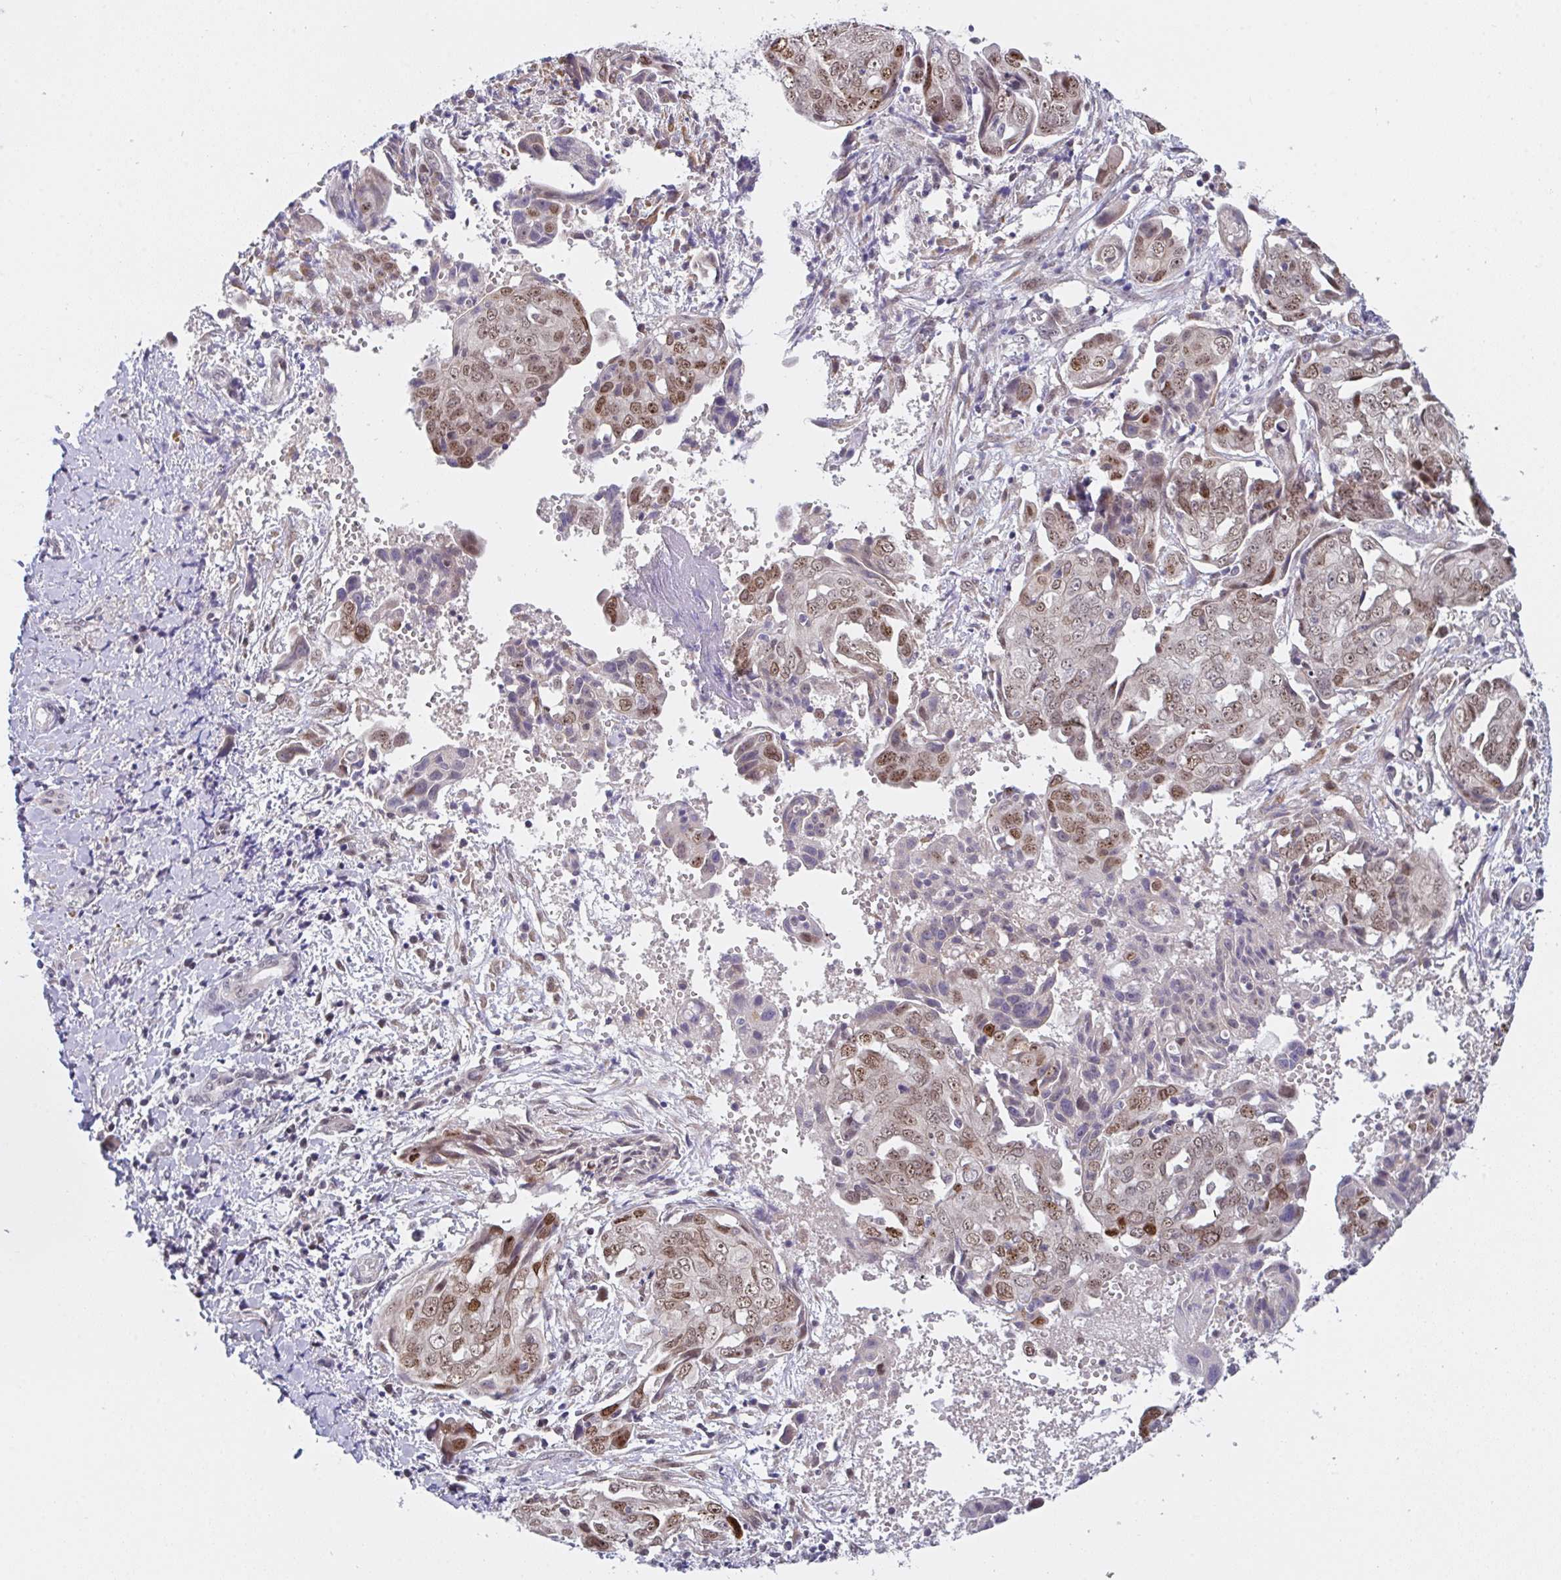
{"staining": {"intensity": "moderate", "quantity": ">75%", "location": "nuclear"}, "tissue": "ovarian cancer", "cell_type": "Tumor cells", "image_type": "cancer", "snomed": [{"axis": "morphology", "description": "Carcinoma, endometroid"}, {"axis": "topography", "description": "Ovary"}], "caption": "Immunohistochemistry (IHC) image of neoplastic tissue: ovarian cancer (endometroid carcinoma) stained using immunohistochemistry displays medium levels of moderate protein expression localized specifically in the nuclear of tumor cells, appearing as a nuclear brown color.", "gene": "RBM18", "patient": {"sex": "female", "age": 70}}